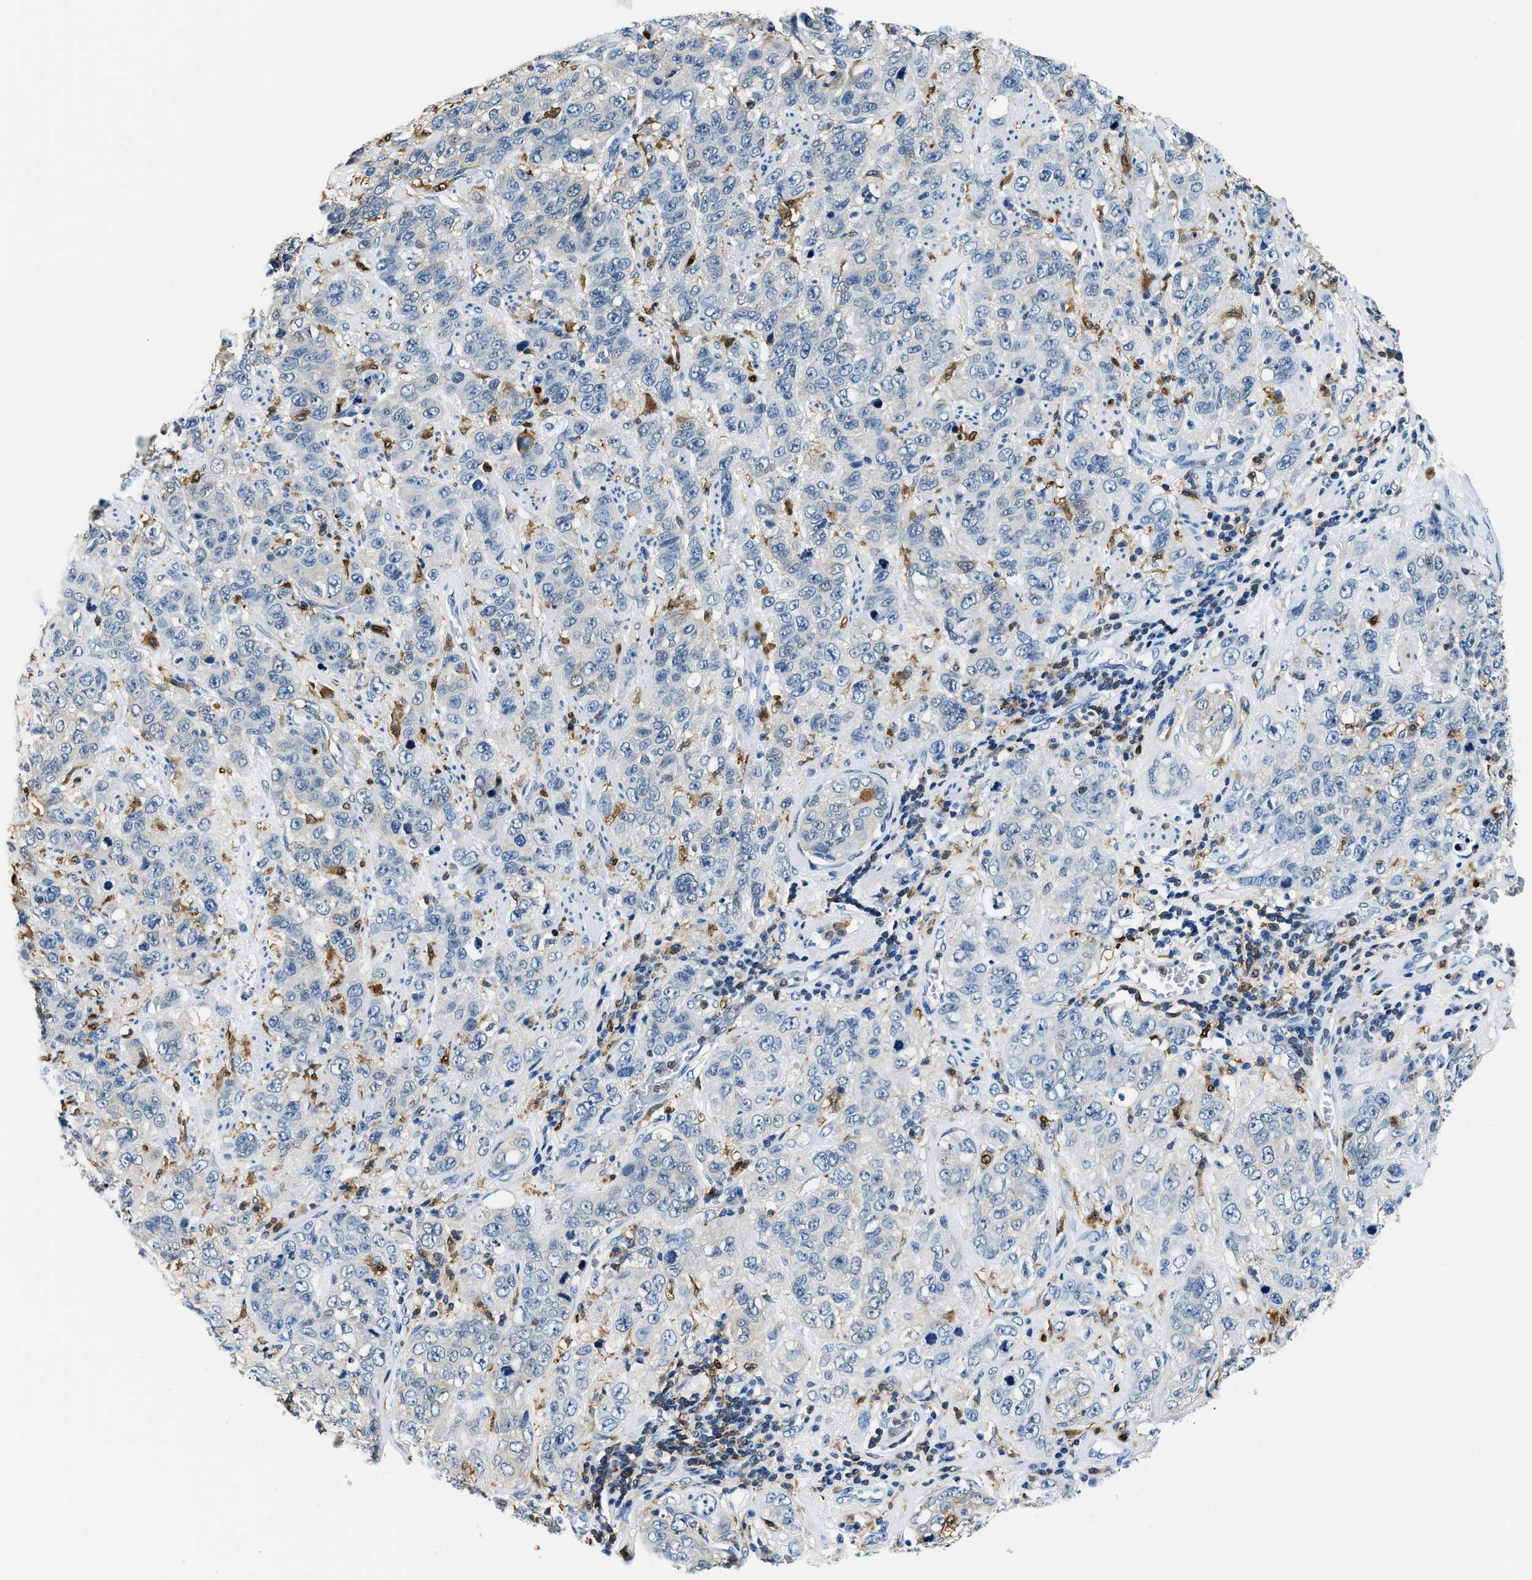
{"staining": {"intensity": "negative", "quantity": "none", "location": "none"}, "tissue": "stomach cancer", "cell_type": "Tumor cells", "image_type": "cancer", "snomed": [{"axis": "morphology", "description": "Adenocarcinoma, NOS"}, {"axis": "topography", "description": "Stomach"}], "caption": "This image is of adenocarcinoma (stomach) stained with immunohistochemistry (IHC) to label a protein in brown with the nuclei are counter-stained blue. There is no staining in tumor cells.", "gene": "CAPG", "patient": {"sex": "male", "age": 48}}